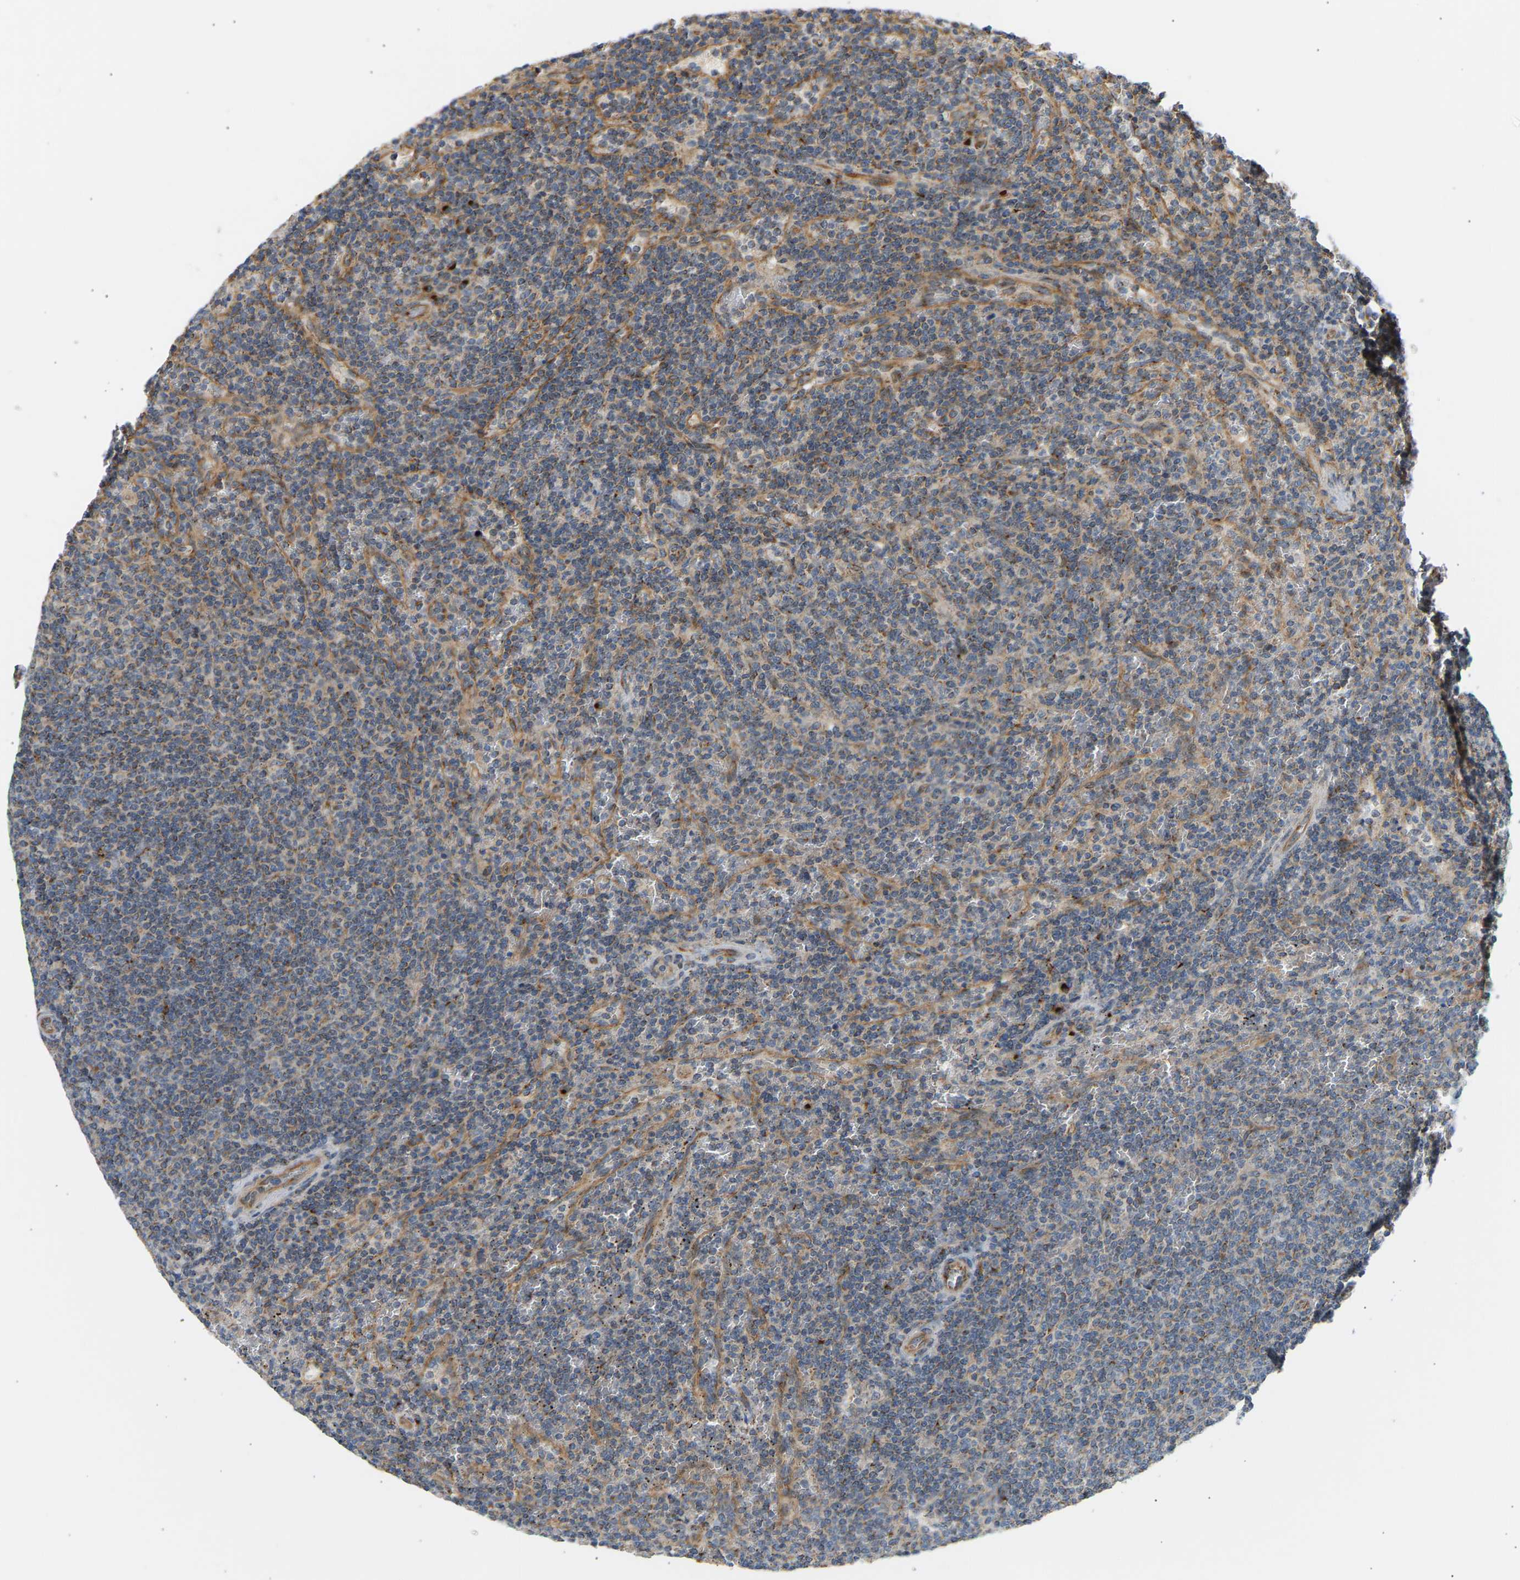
{"staining": {"intensity": "negative", "quantity": "none", "location": "none"}, "tissue": "lymphoma", "cell_type": "Tumor cells", "image_type": "cancer", "snomed": [{"axis": "morphology", "description": "Malignant lymphoma, non-Hodgkin's type, Low grade"}, {"axis": "topography", "description": "Spleen"}], "caption": "A high-resolution micrograph shows immunohistochemistry staining of lymphoma, which reveals no significant staining in tumor cells.", "gene": "YIPF2", "patient": {"sex": "female", "age": 50}}